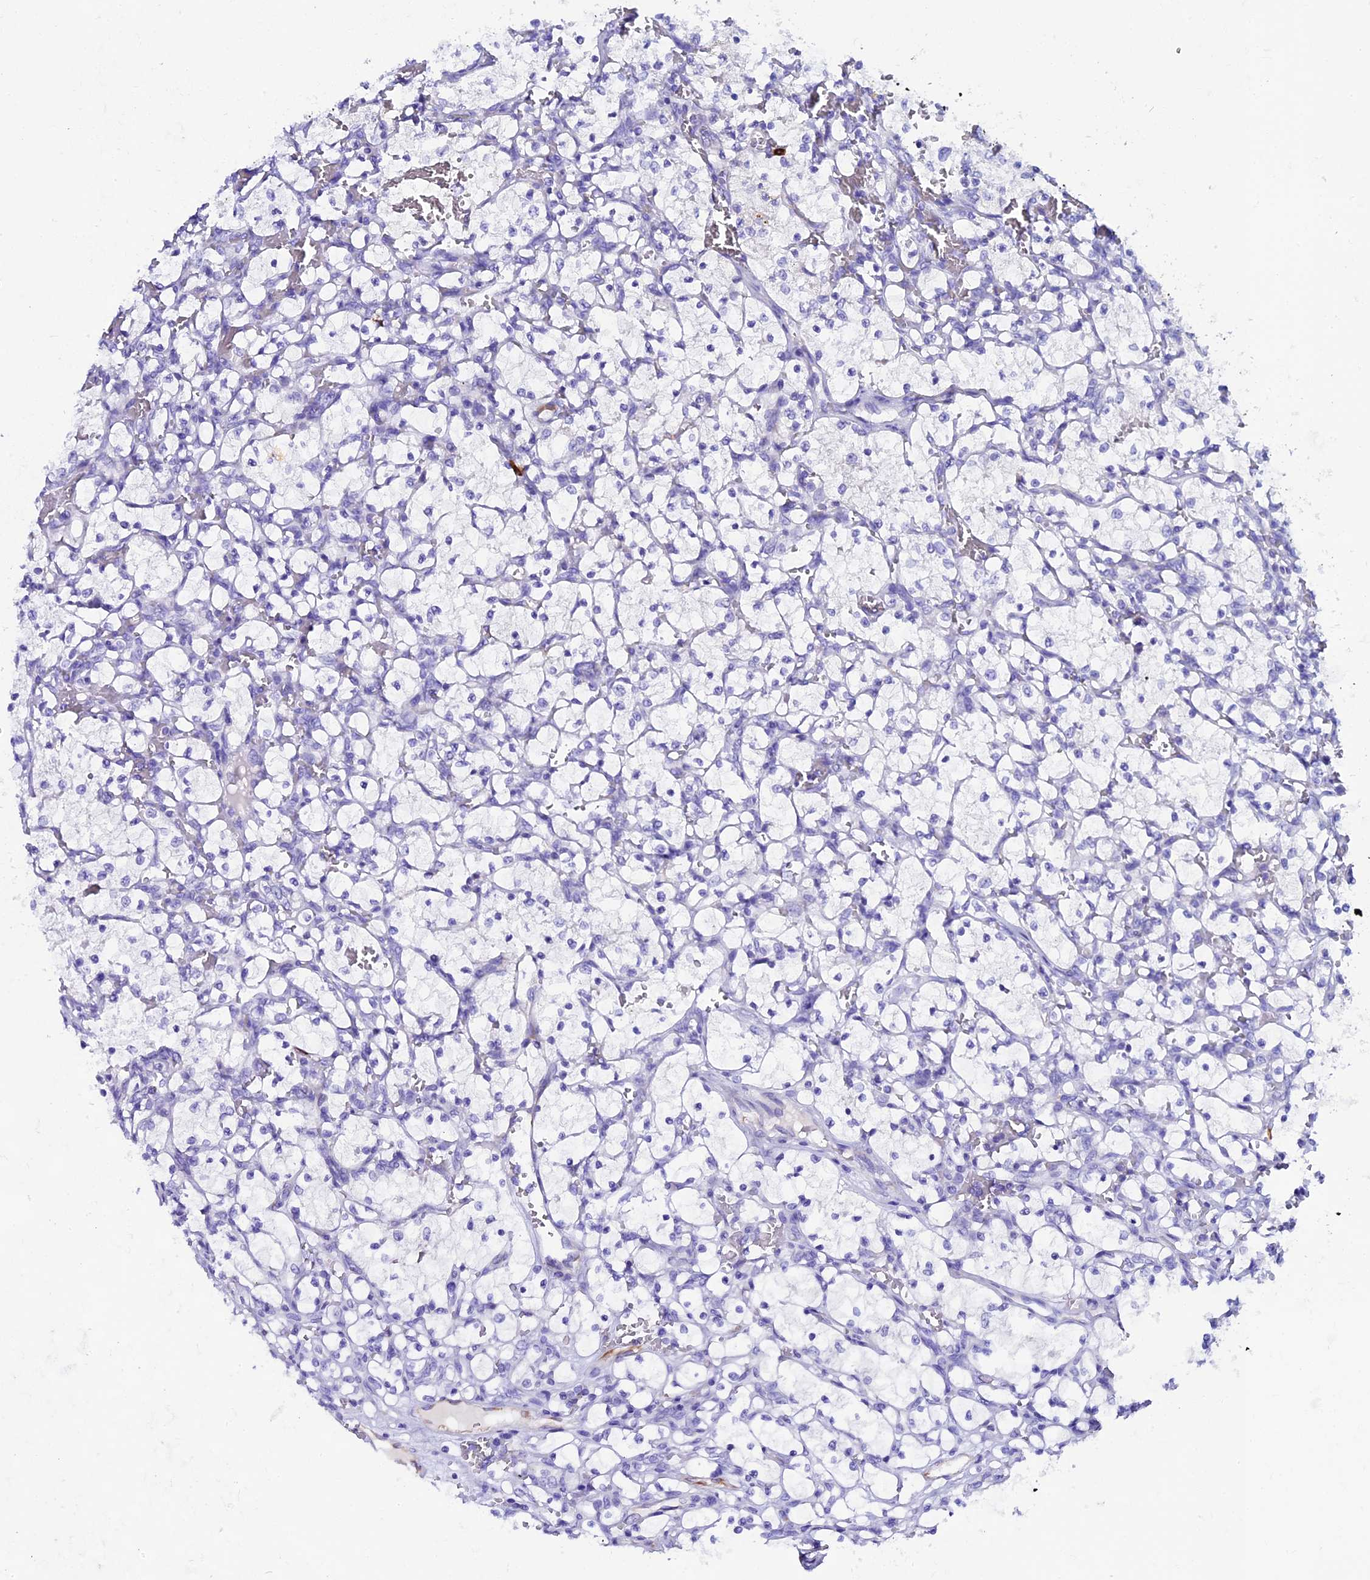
{"staining": {"intensity": "negative", "quantity": "none", "location": "none"}, "tissue": "renal cancer", "cell_type": "Tumor cells", "image_type": "cancer", "snomed": [{"axis": "morphology", "description": "Adenocarcinoma, NOS"}, {"axis": "topography", "description": "Kidney"}], "caption": "Tumor cells are negative for brown protein staining in renal adenocarcinoma. (DAB immunohistochemistry (IHC) visualized using brightfield microscopy, high magnification).", "gene": "FKBP11", "patient": {"sex": "female", "age": 69}}